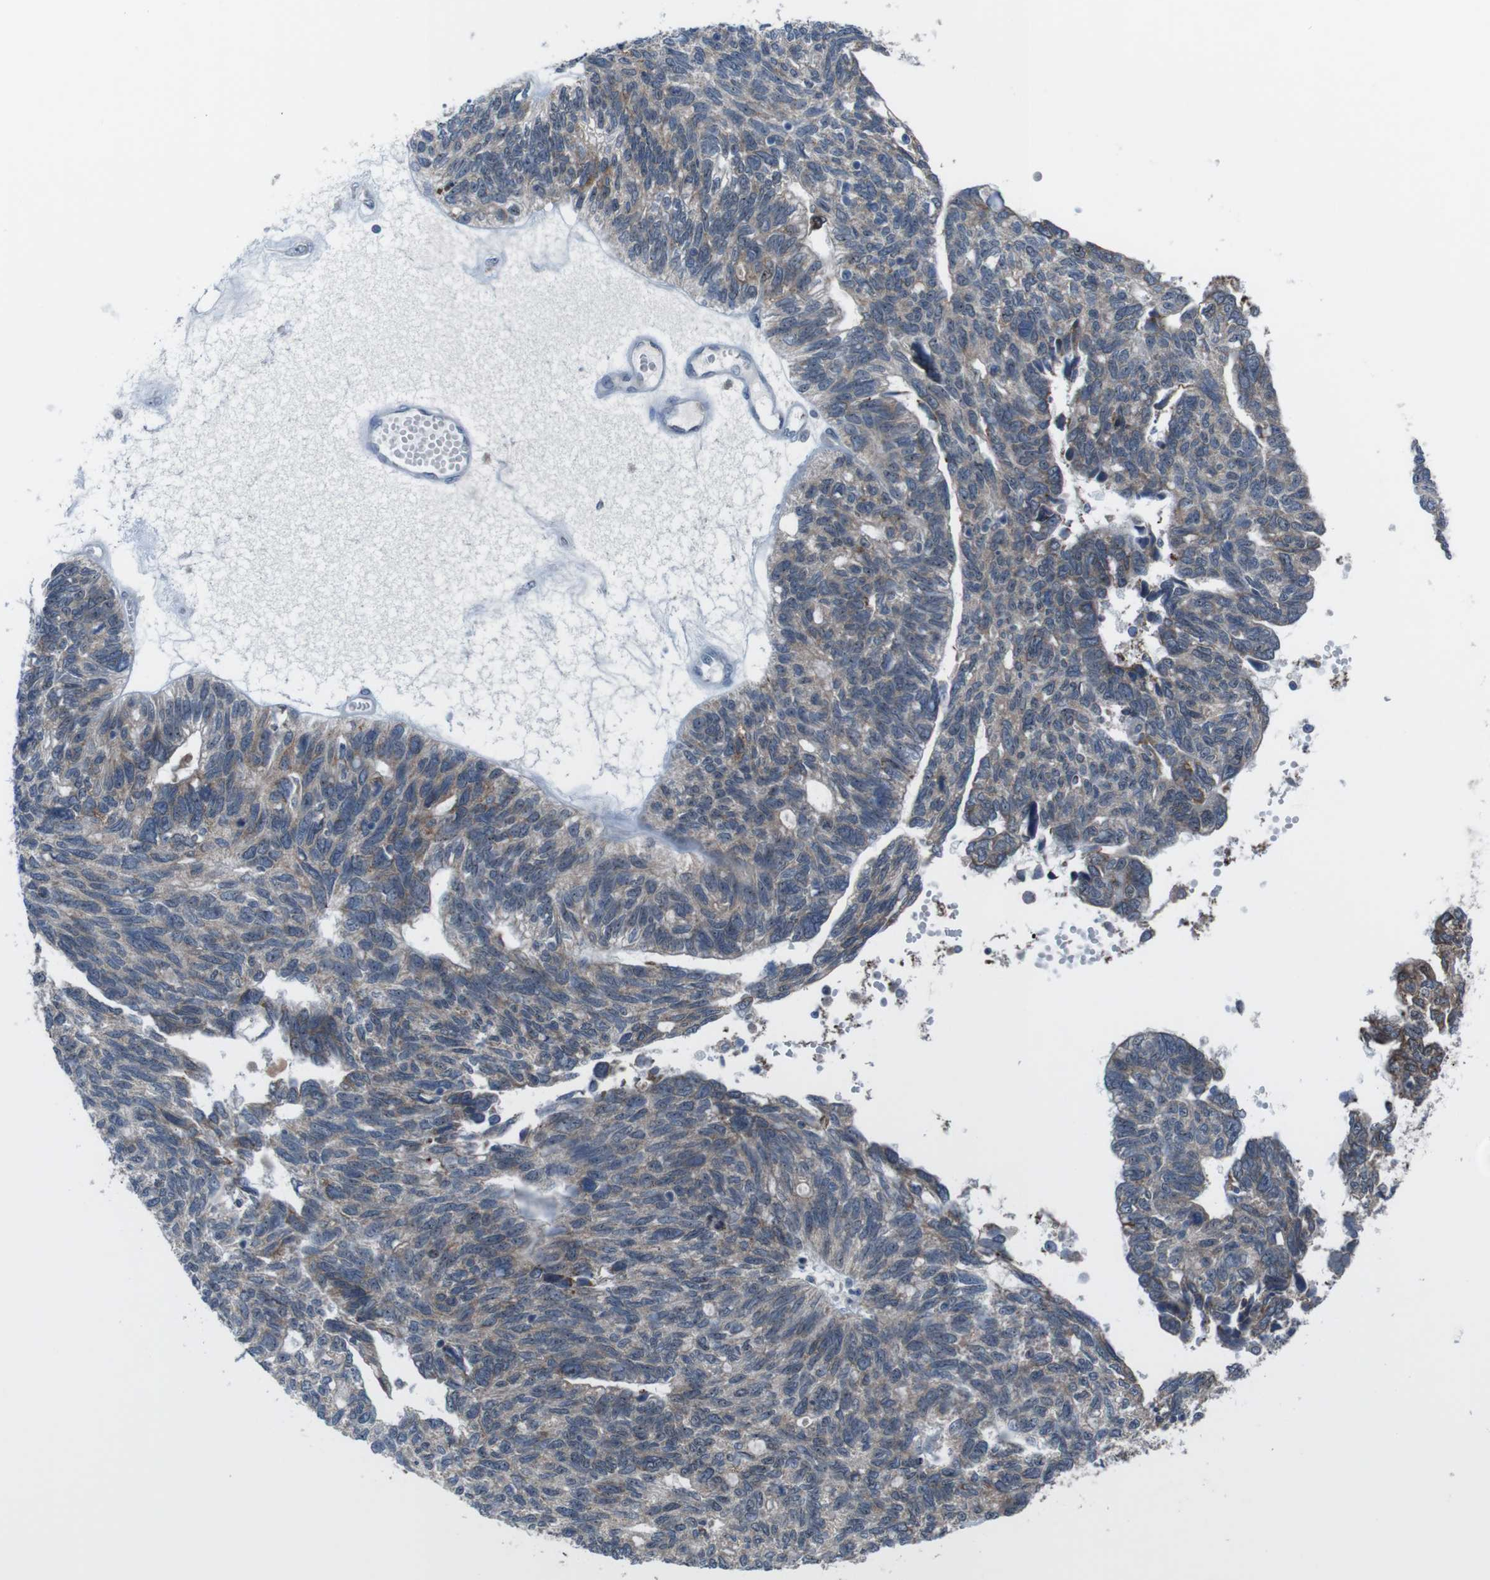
{"staining": {"intensity": "weak", "quantity": "25%-75%", "location": "cytoplasmic/membranous"}, "tissue": "ovarian cancer", "cell_type": "Tumor cells", "image_type": "cancer", "snomed": [{"axis": "morphology", "description": "Cystadenocarcinoma, serous, NOS"}, {"axis": "topography", "description": "Ovary"}], "caption": "Serous cystadenocarcinoma (ovarian) tissue reveals weak cytoplasmic/membranous expression in approximately 25%-75% of tumor cells, visualized by immunohistochemistry.", "gene": "CDH22", "patient": {"sex": "female", "age": 79}}